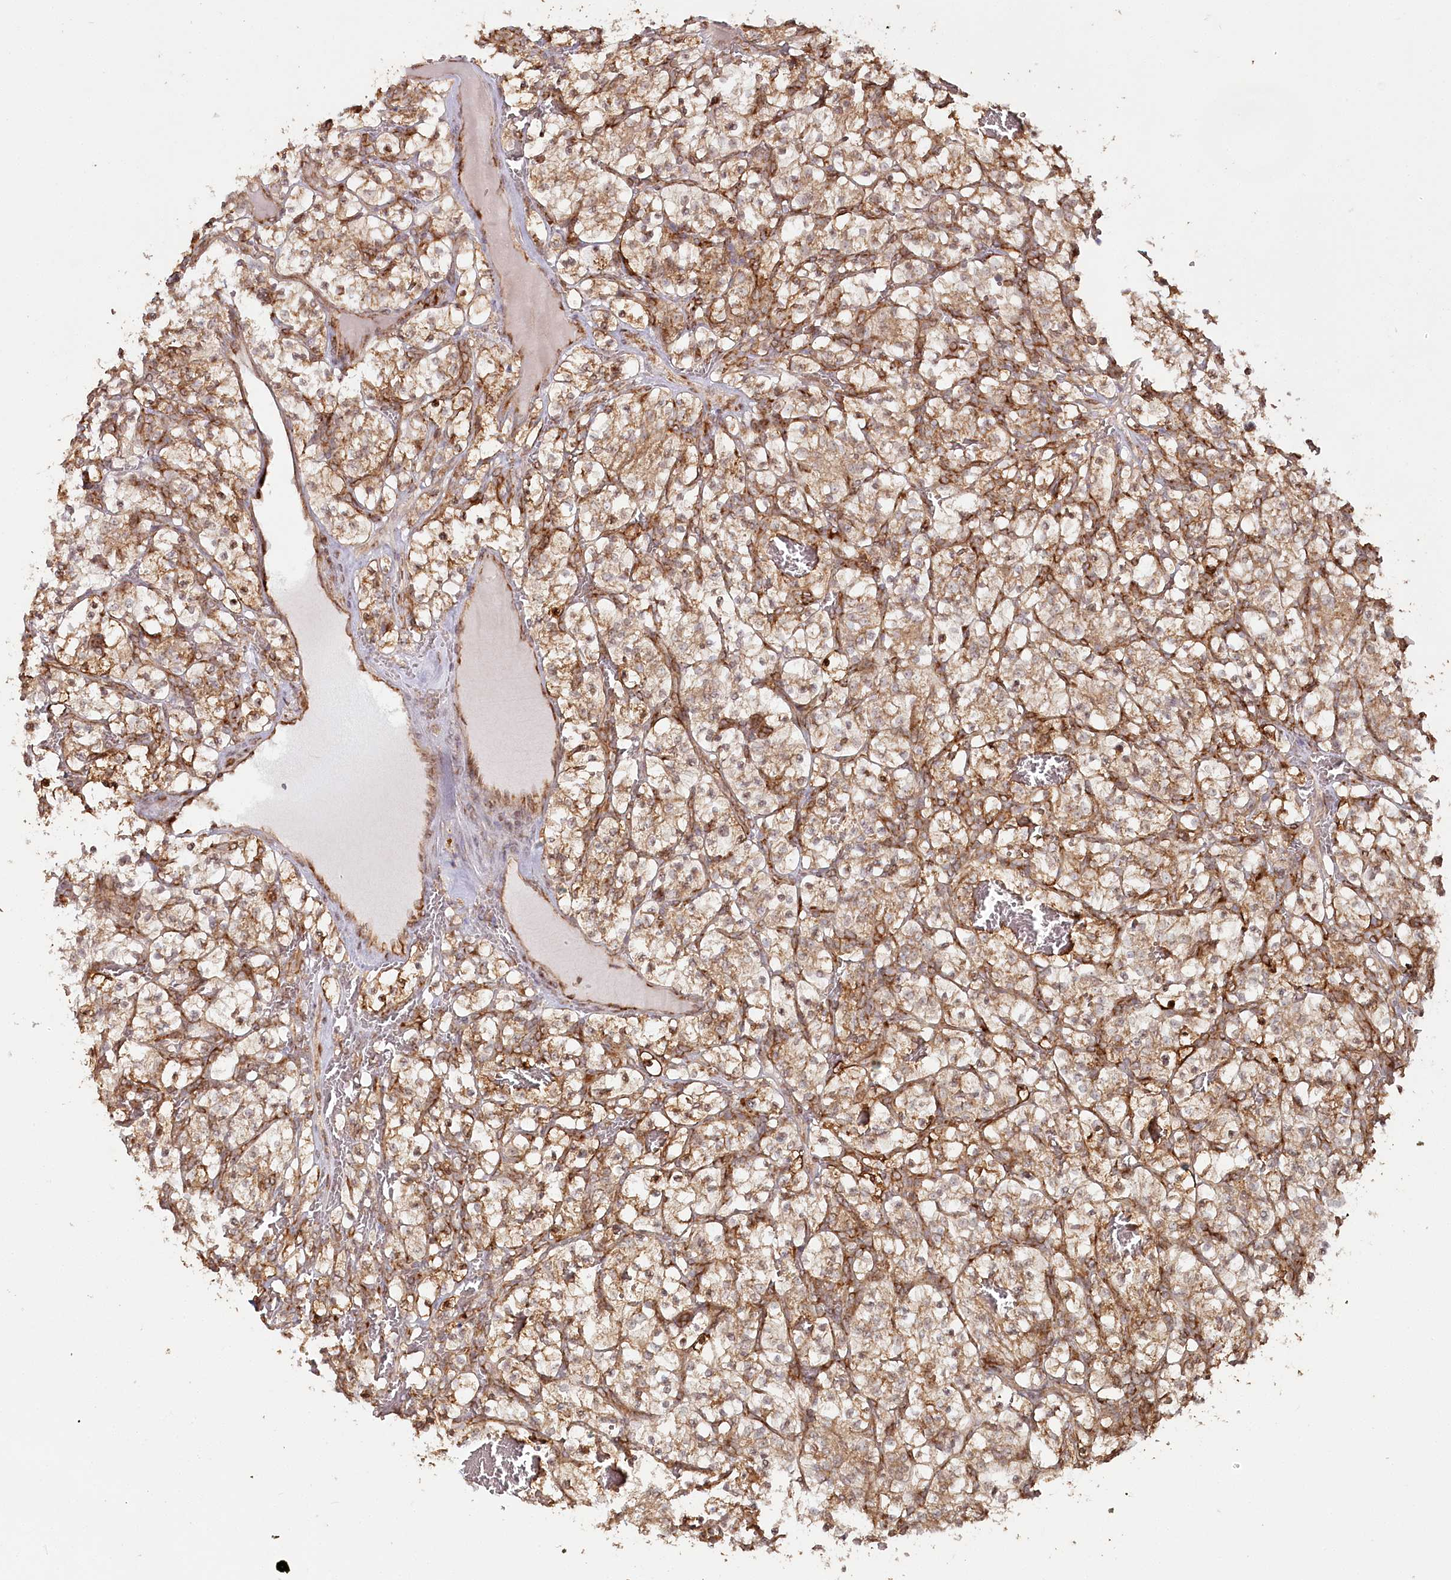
{"staining": {"intensity": "moderate", "quantity": ">75%", "location": "cytoplasmic/membranous"}, "tissue": "renal cancer", "cell_type": "Tumor cells", "image_type": "cancer", "snomed": [{"axis": "morphology", "description": "Adenocarcinoma, NOS"}, {"axis": "topography", "description": "Kidney"}], "caption": "Protein expression analysis of human renal adenocarcinoma reveals moderate cytoplasmic/membranous staining in about >75% of tumor cells.", "gene": "OTUD4", "patient": {"sex": "female", "age": 57}}